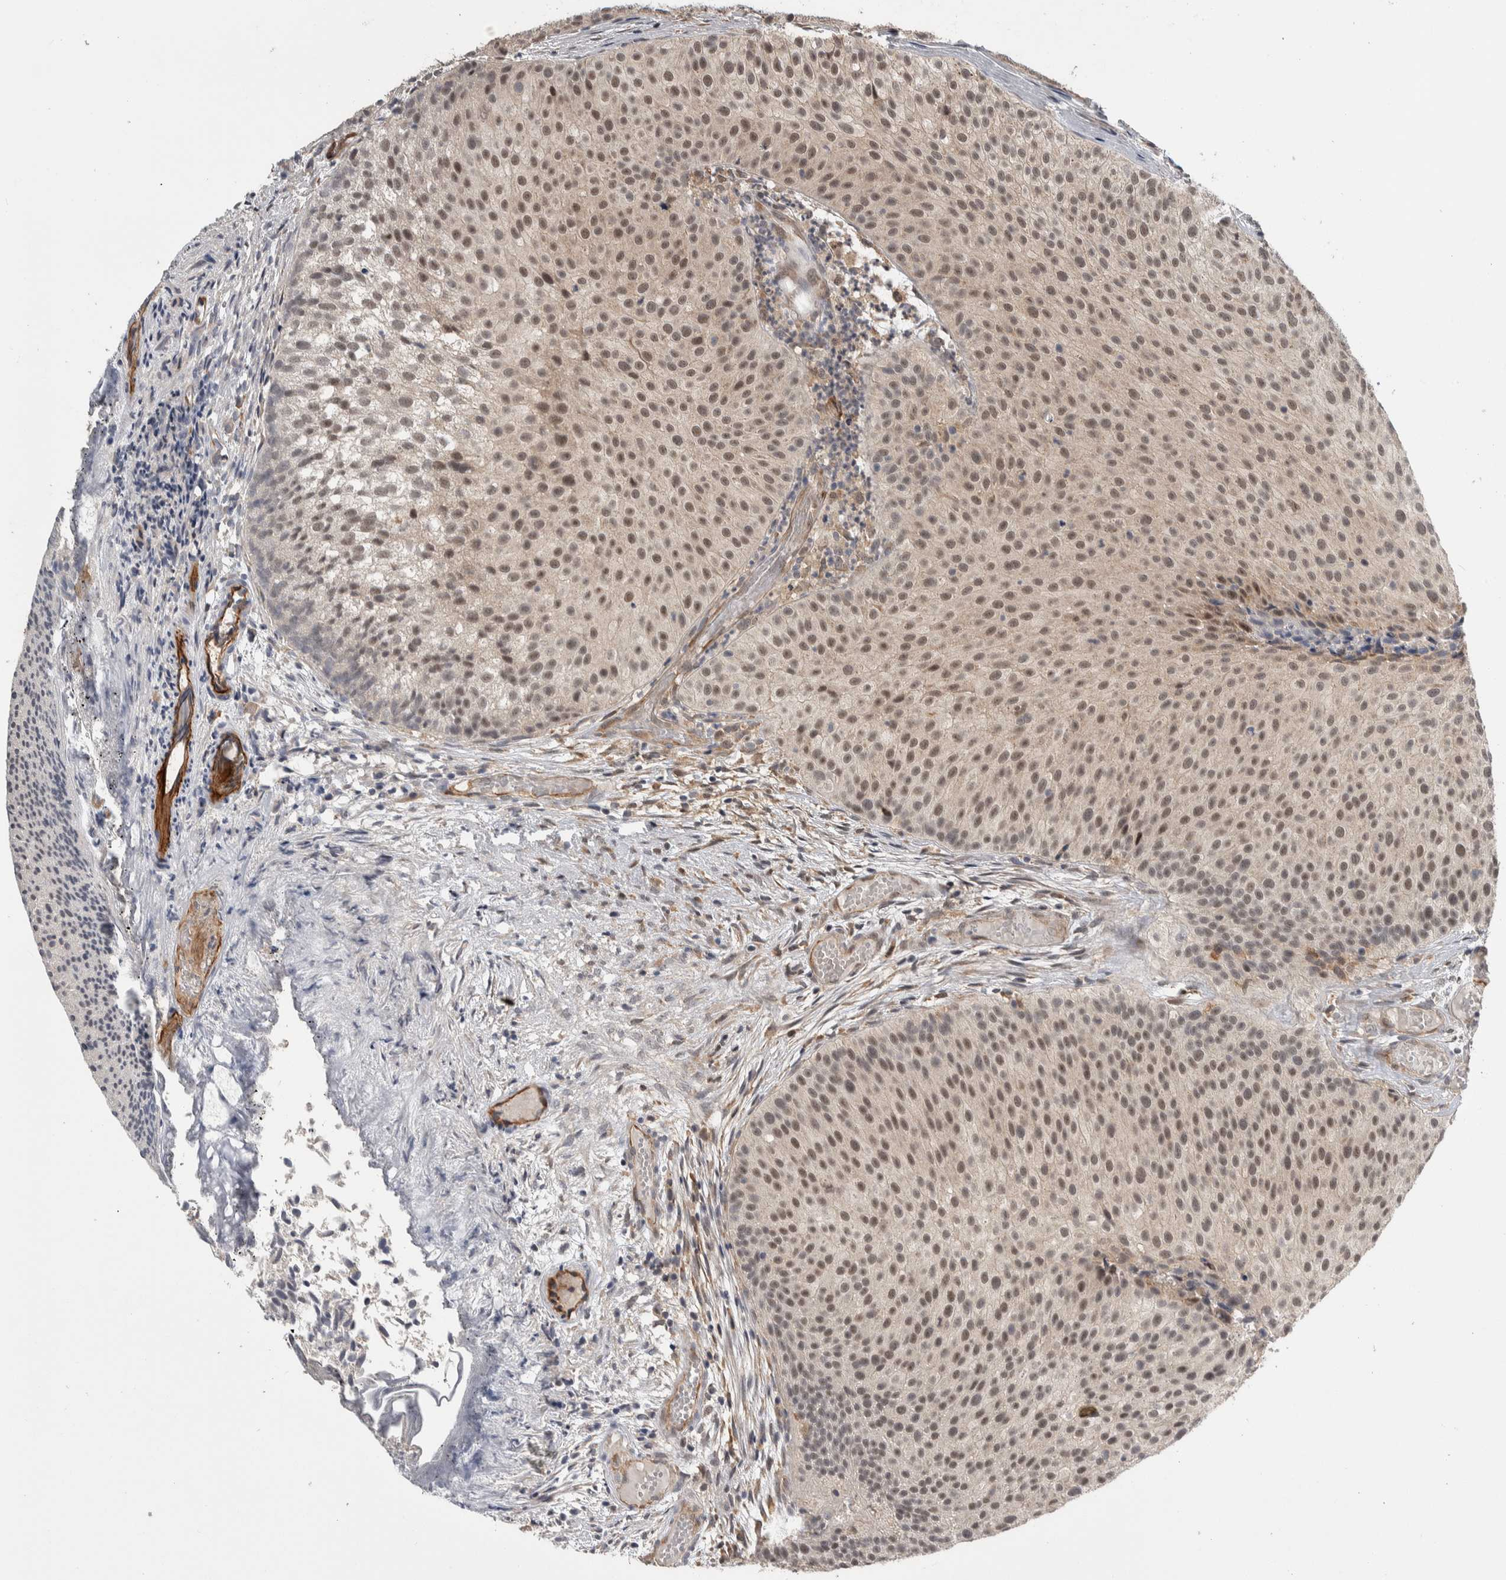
{"staining": {"intensity": "weak", "quantity": ">75%", "location": "nuclear"}, "tissue": "urothelial cancer", "cell_type": "Tumor cells", "image_type": "cancer", "snomed": [{"axis": "morphology", "description": "Urothelial carcinoma, Low grade"}, {"axis": "topography", "description": "Urinary bladder"}], "caption": "This image exhibits immunohistochemistry staining of low-grade urothelial carcinoma, with low weak nuclear expression in about >75% of tumor cells.", "gene": "PRDM4", "patient": {"sex": "male", "age": 86}}